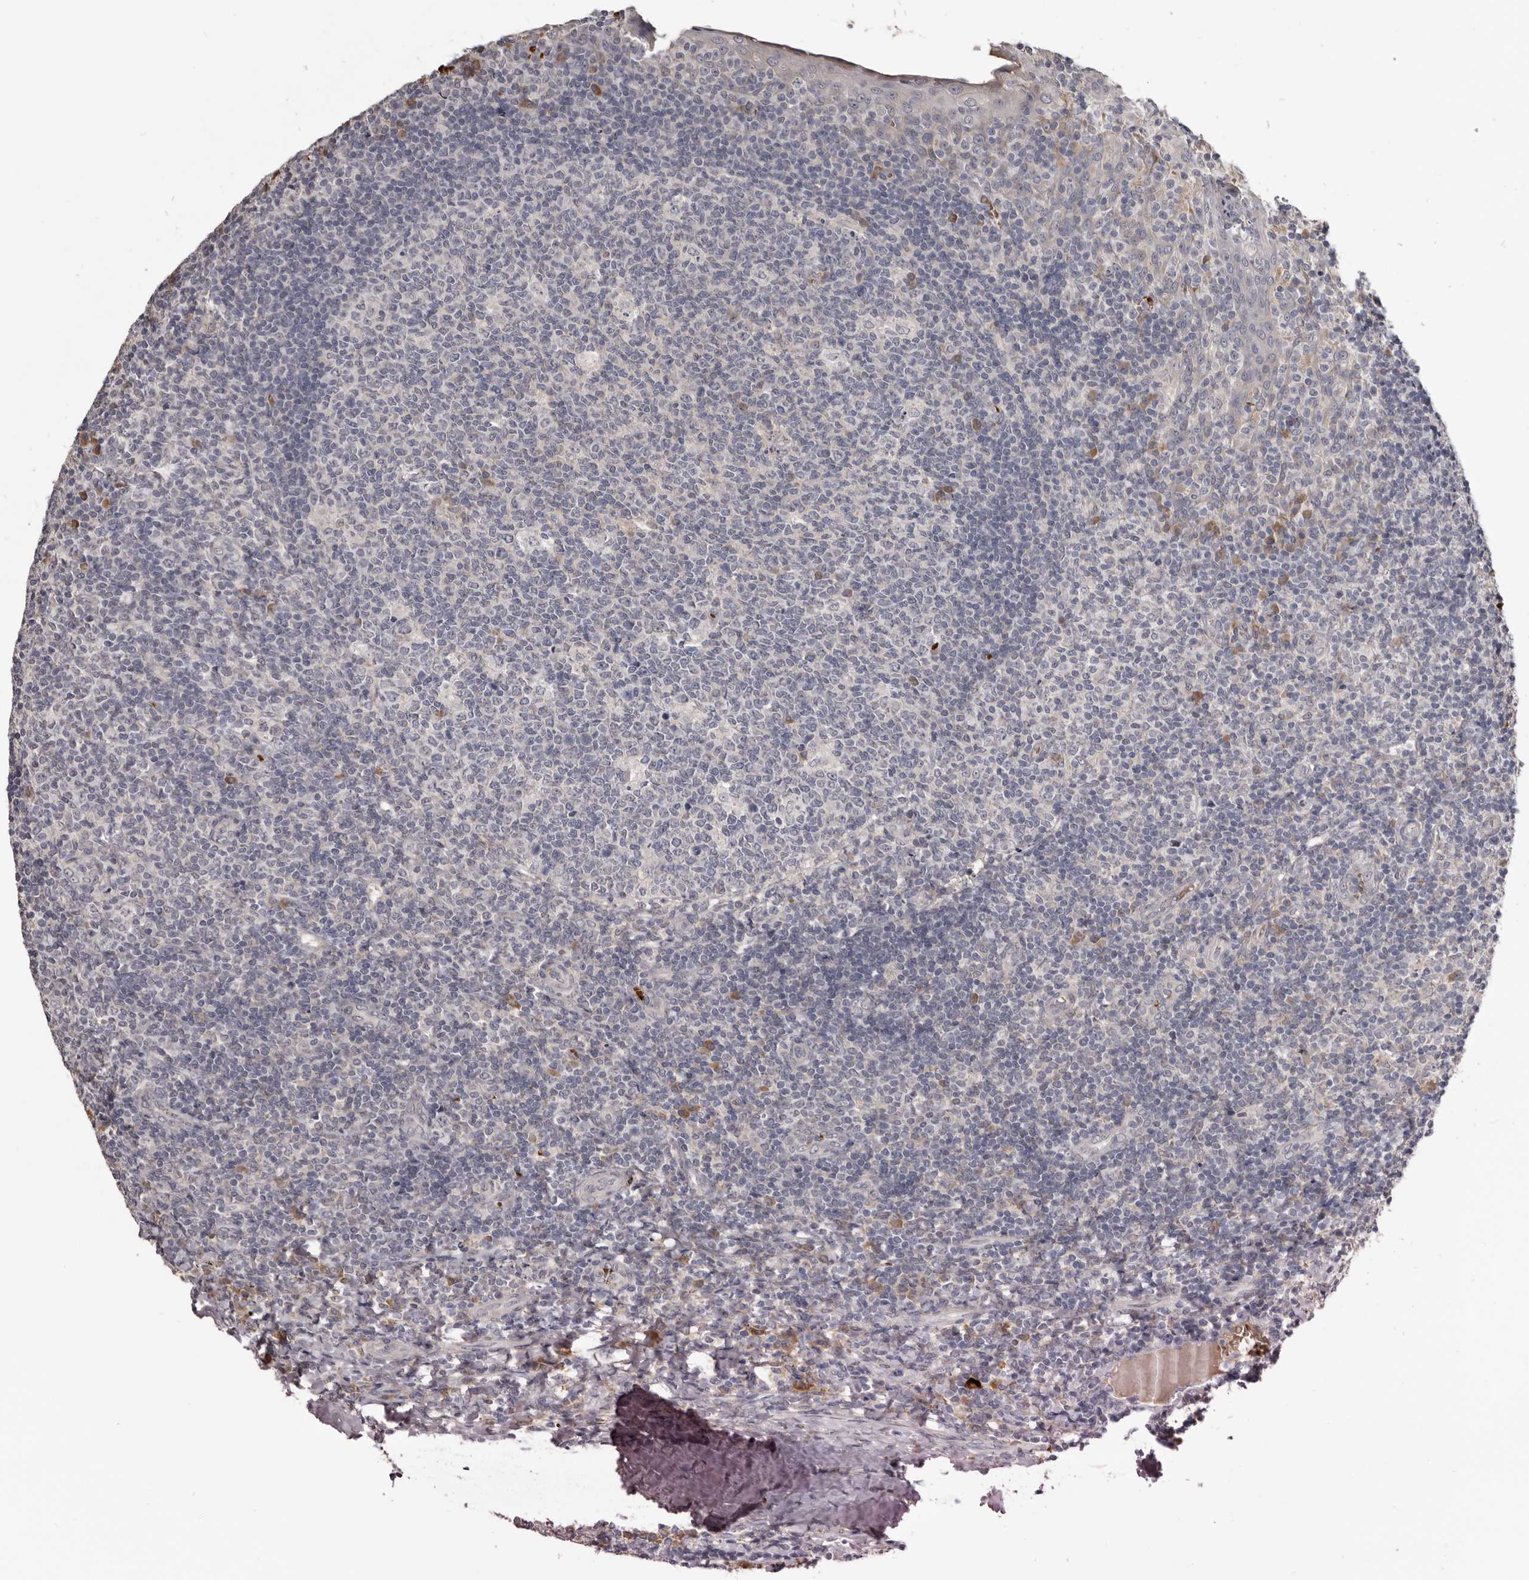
{"staining": {"intensity": "moderate", "quantity": "<25%", "location": "cytoplasmic/membranous"}, "tissue": "tonsil", "cell_type": "Germinal center cells", "image_type": "normal", "snomed": [{"axis": "morphology", "description": "Normal tissue, NOS"}, {"axis": "topography", "description": "Tonsil"}], "caption": "Immunohistochemical staining of benign human tonsil shows <25% levels of moderate cytoplasmic/membranous protein positivity in about <25% of germinal center cells.", "gene": "NENF", "patient": {"sex": "female", "age": 19}}